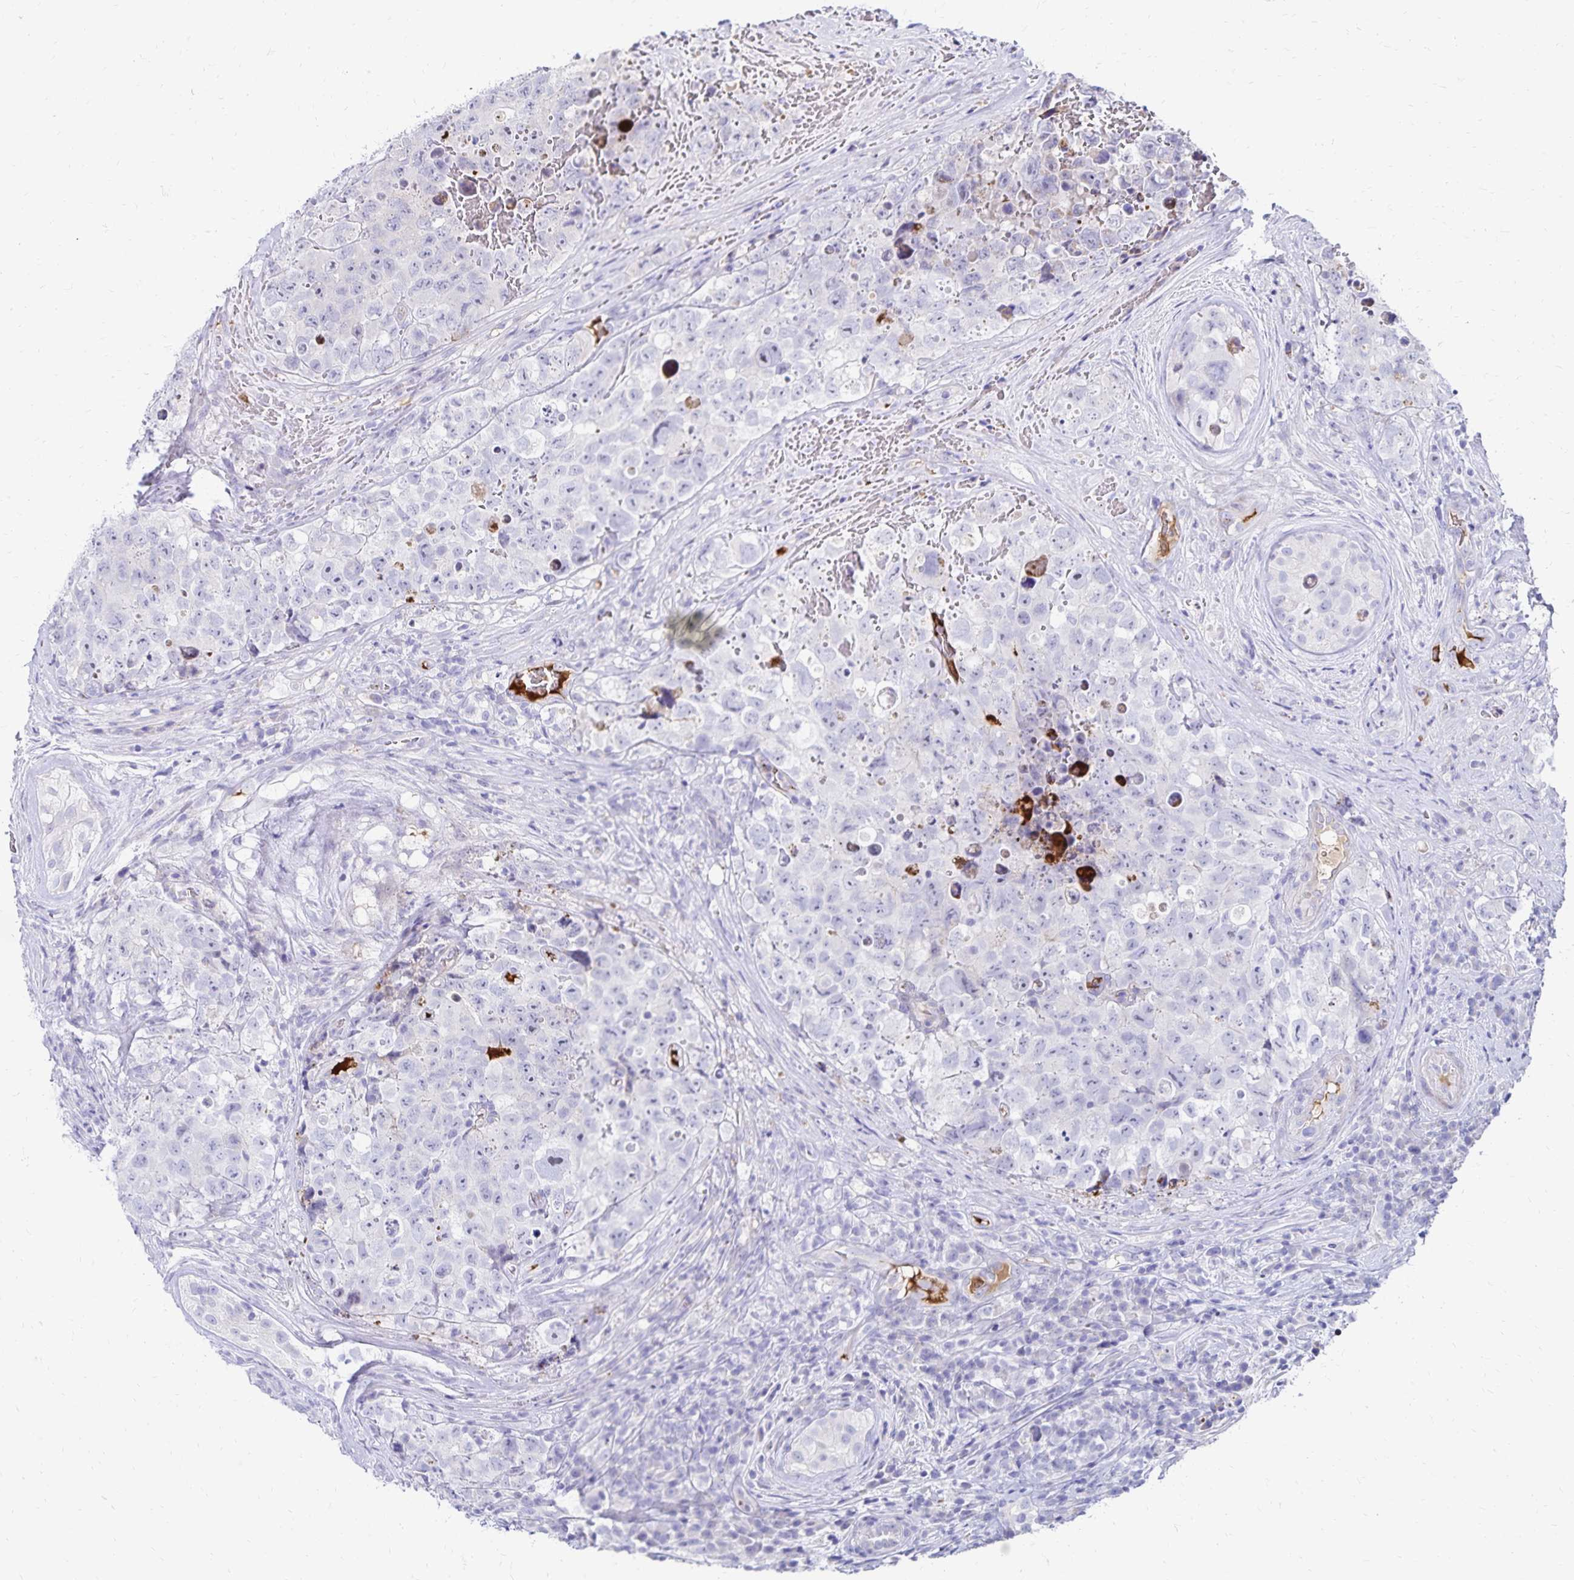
{"staining": {"intensity": "negative", "quantity": "none", "location": "none"}, "tissue": "testis cancer", "cell_type": "Tumor cells", "image_type": "cancer", "snomed": [{"axis": "morphology", "description": "Carcinoma, Embryonal, NOS"}, {"axis": "topography", "description": "Testis"}], "caption": "Human testis cancer (embryonal carcinoma) stained for a protein using immunohistochemistry (IHC) displays no expression in tumor cells.", "gene": "NECAP1", "patient": {"sex": "male", "age": 18}}